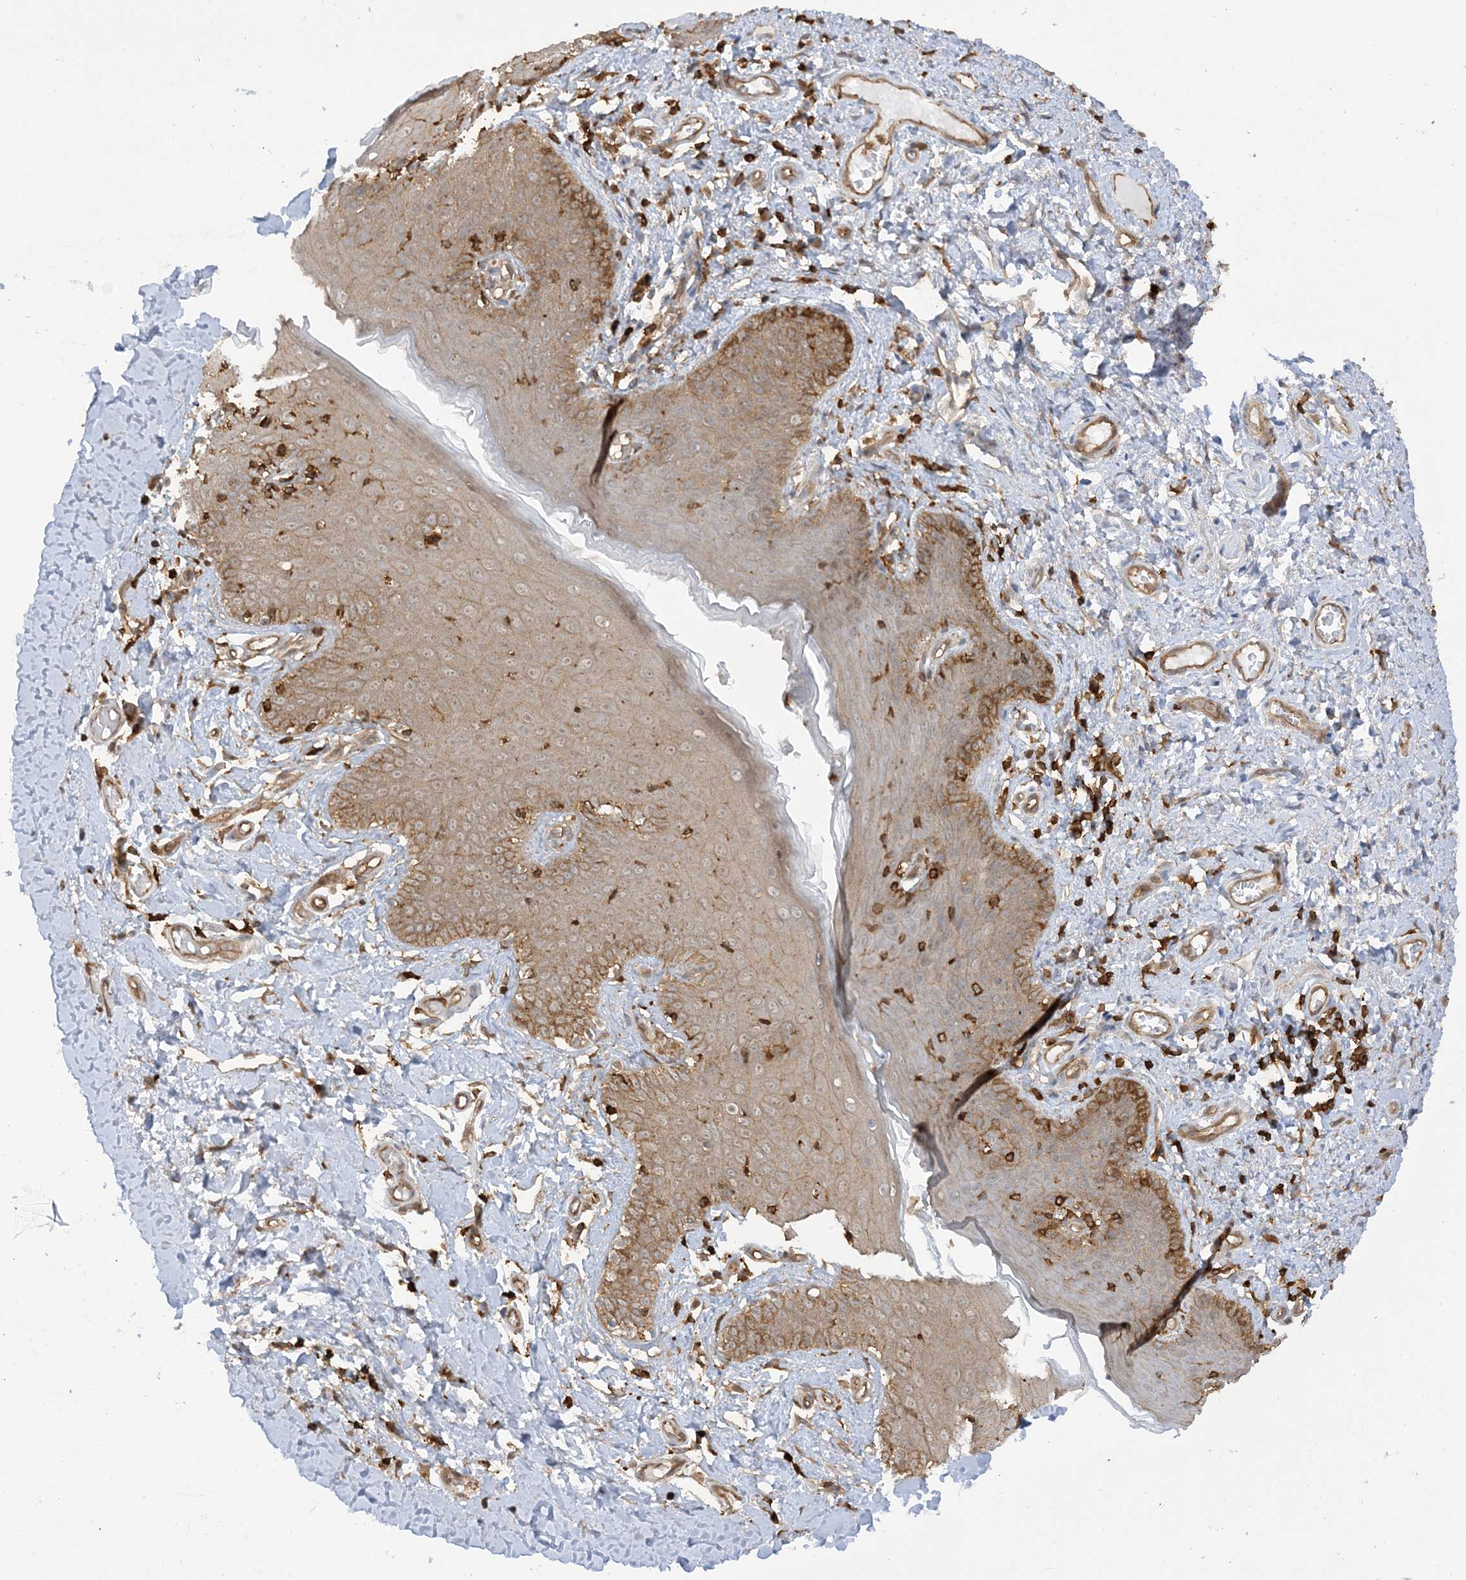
{"staining": {"intensity": "moderate", "quantity": ">75%", "location": "cytoplasmic/membranous"}, "tissue": "skin", "cell_type": "Epidermal cells", "image_type": "normal", "snomed": [{"axis": "morphology", "description": "Normal tissue, NOS"}, {"axis": "topography", "description": "Vulva"}], "caption": "The immunohistochemical stain highlights moderate cytoplasmic/membranous expression in epidermal cells of benign skin.", "gene": "CAPZB", "patient": {"sex": "female", "age": 66}}